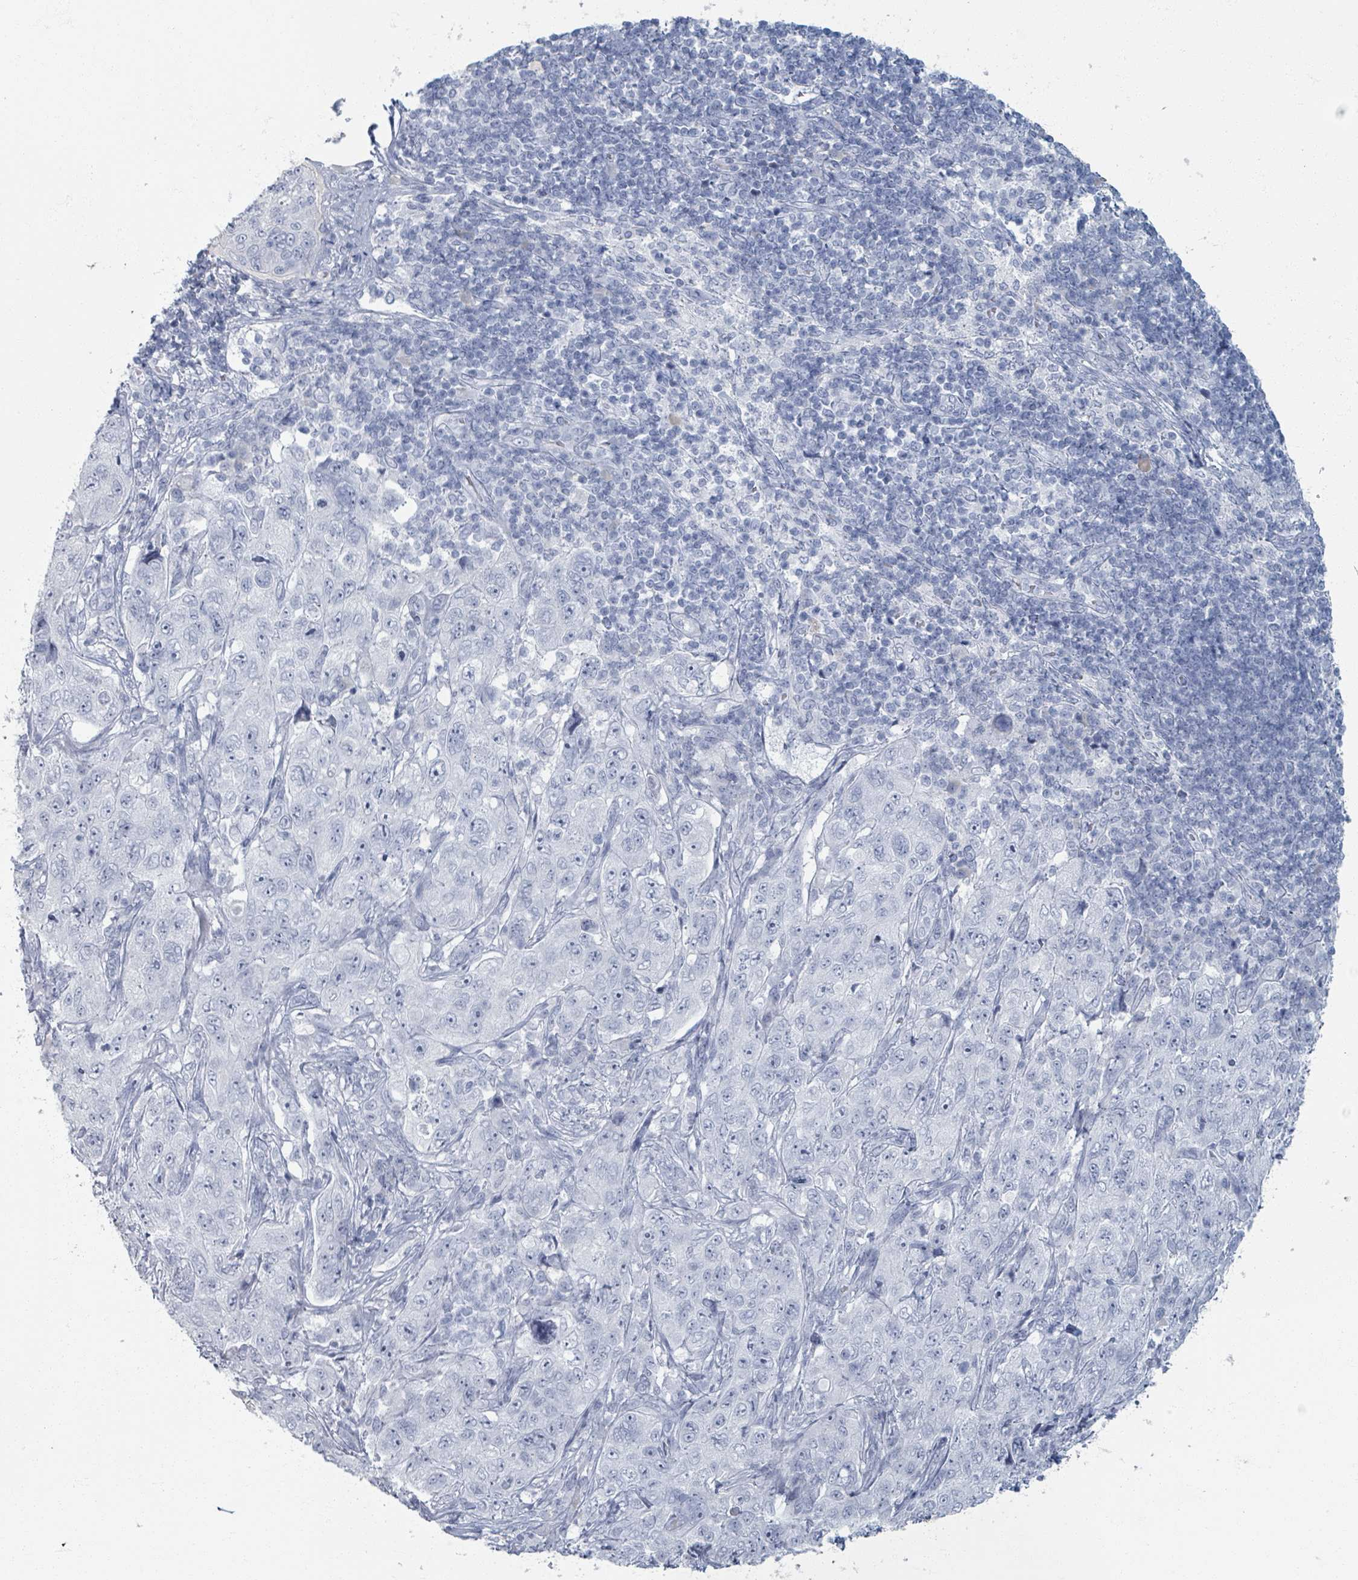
{"staining": {"intensity": "negative", "quantity": "none", "location": "none"}, "tissue": "pancreatic cancer", "cell_type": "Tumor cells", "image_type": "cancer", "snomed": [{"axis": "morphology", "description": "Adenocarcinoma, NOS"}, {"axis": "topography", "description": "Pancreas"}], "caption": "Adenocarcinoma (pancreatic) stained for a protein using immunohistochemistry (IHC) reveals no expression tumor cells.", "gene": "TAS2R1", "patient": {"sex": "male", "age": 68}}